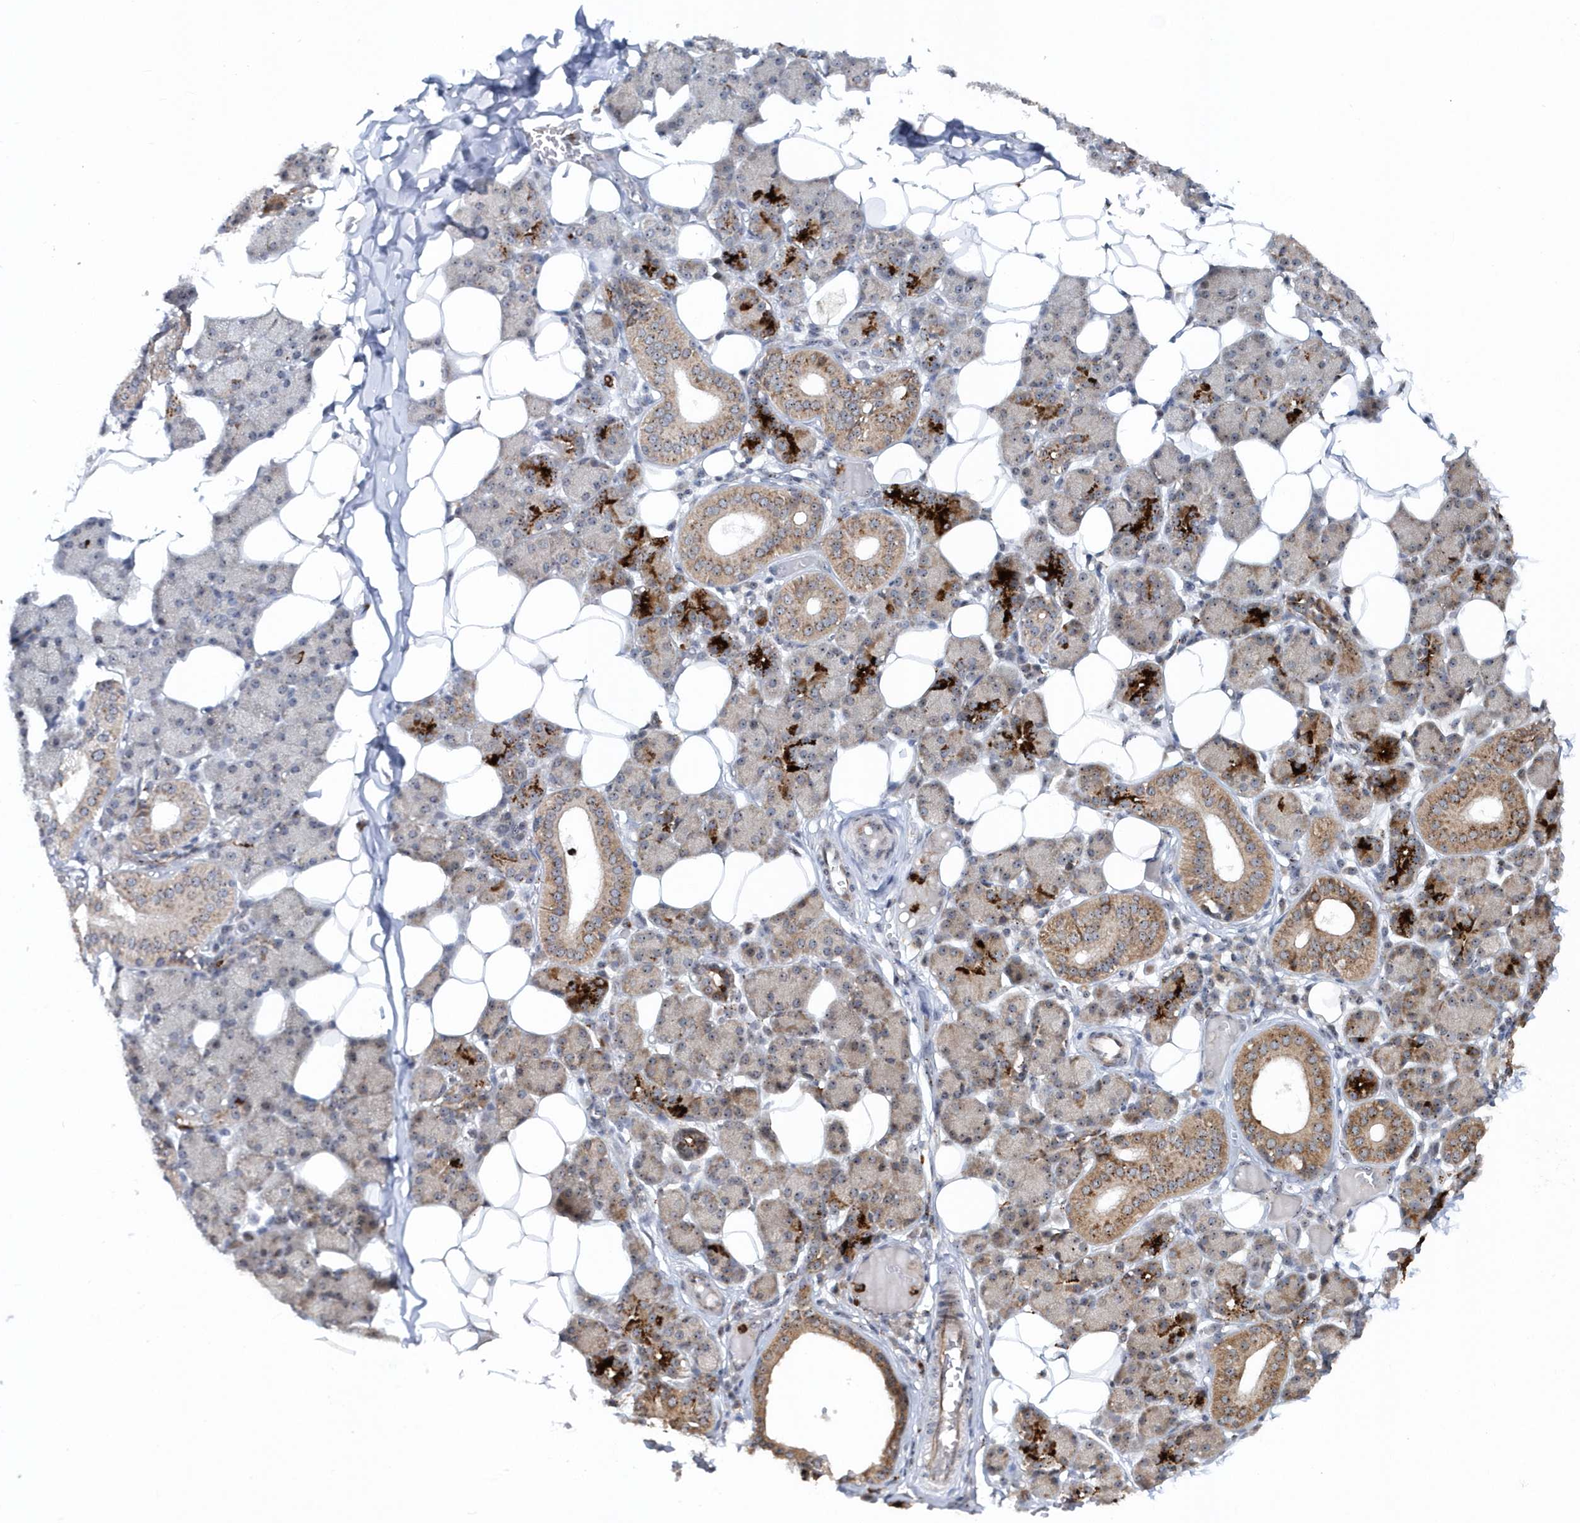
{"staining": {"intensity": "strong", "quantity": "25%-75%", "location": "cytoplasmic/membranous,nuclear"}, "tissue": "salivary gland", "cell_type": "Glandular cells", "image_type": "normal", "snomed": [{"axis": "morphology", "description": "Normal tissue, NOS"}, {"axis": "topography", "description": "Salivary gland"}], "caption": "Immunohistochemical staining of normal salivary gland reveals strong cytoplasmic/membranous,nuclear protein staining in about 25%-75% of glandular cells. The staining is performed using DAB (3,3'-diaminobenzidine) brown chromogen to label protein expression. The nuclei are counter-stained blue using hematoxylin.", "gene": "SOWAHB", "patient": {"sex": "female", "age": 33}}